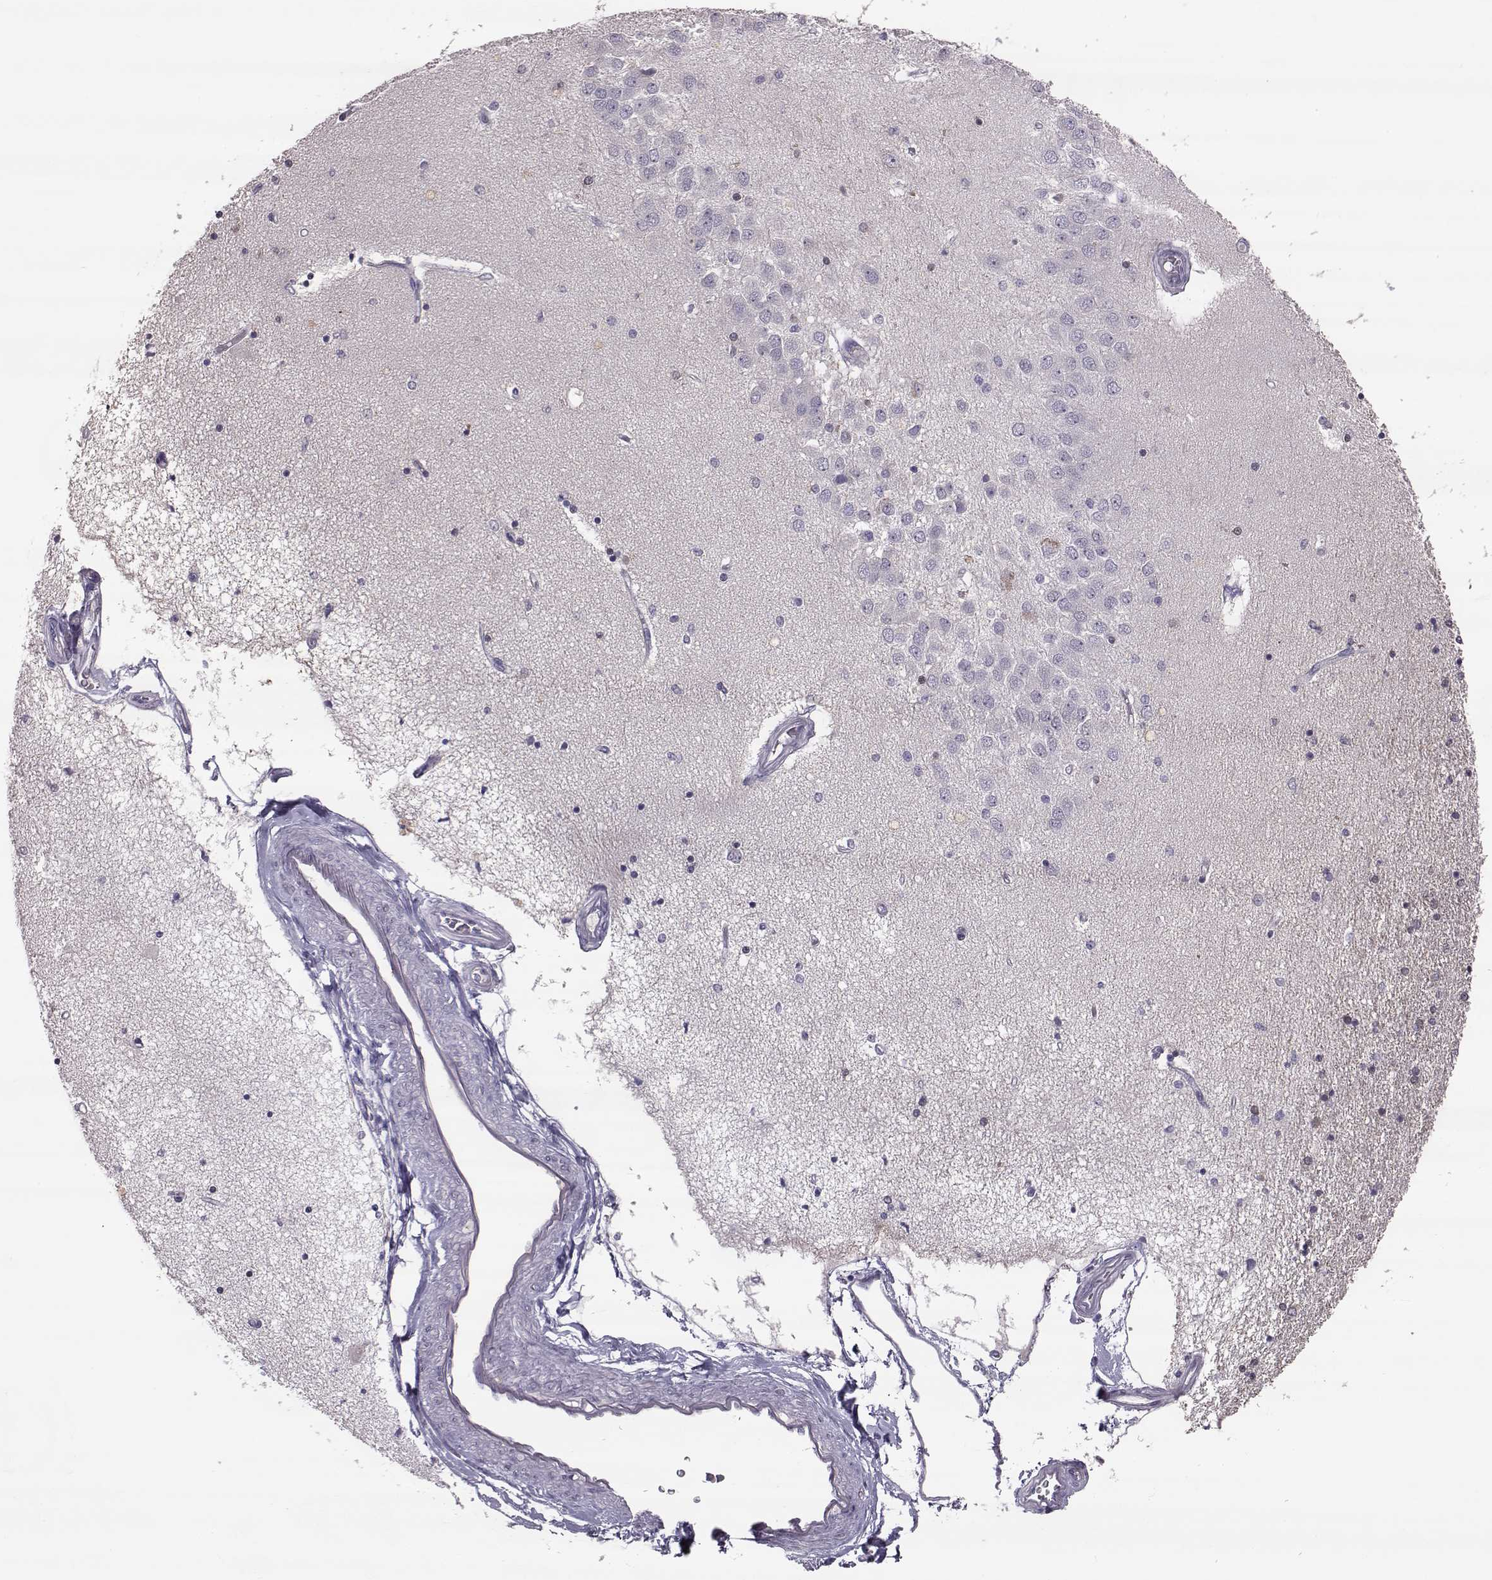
{"staining": {"intensity": "negative", "quantity": "none", "location": "none"}, "tissue": "hippocampus", "cell_type": "Glial cells", "image_type": "normal", "snomed": [{"axis": "morphology", "description": "Normal tissue, NOS"}, {"axis": "topography", "description": "Hippocampus"}], "caption": "High magnification brightfield microscopy of normal hippocampus stained with DAB (brown) and counterstained with hematoxylin (blue): glial cells show no significant staining. (DAB immunohistochemistry visualized using brightfield microscopy, high magnification).", "gene": "ADGRG5", "patient": {"sex": "female", "age": 54}}